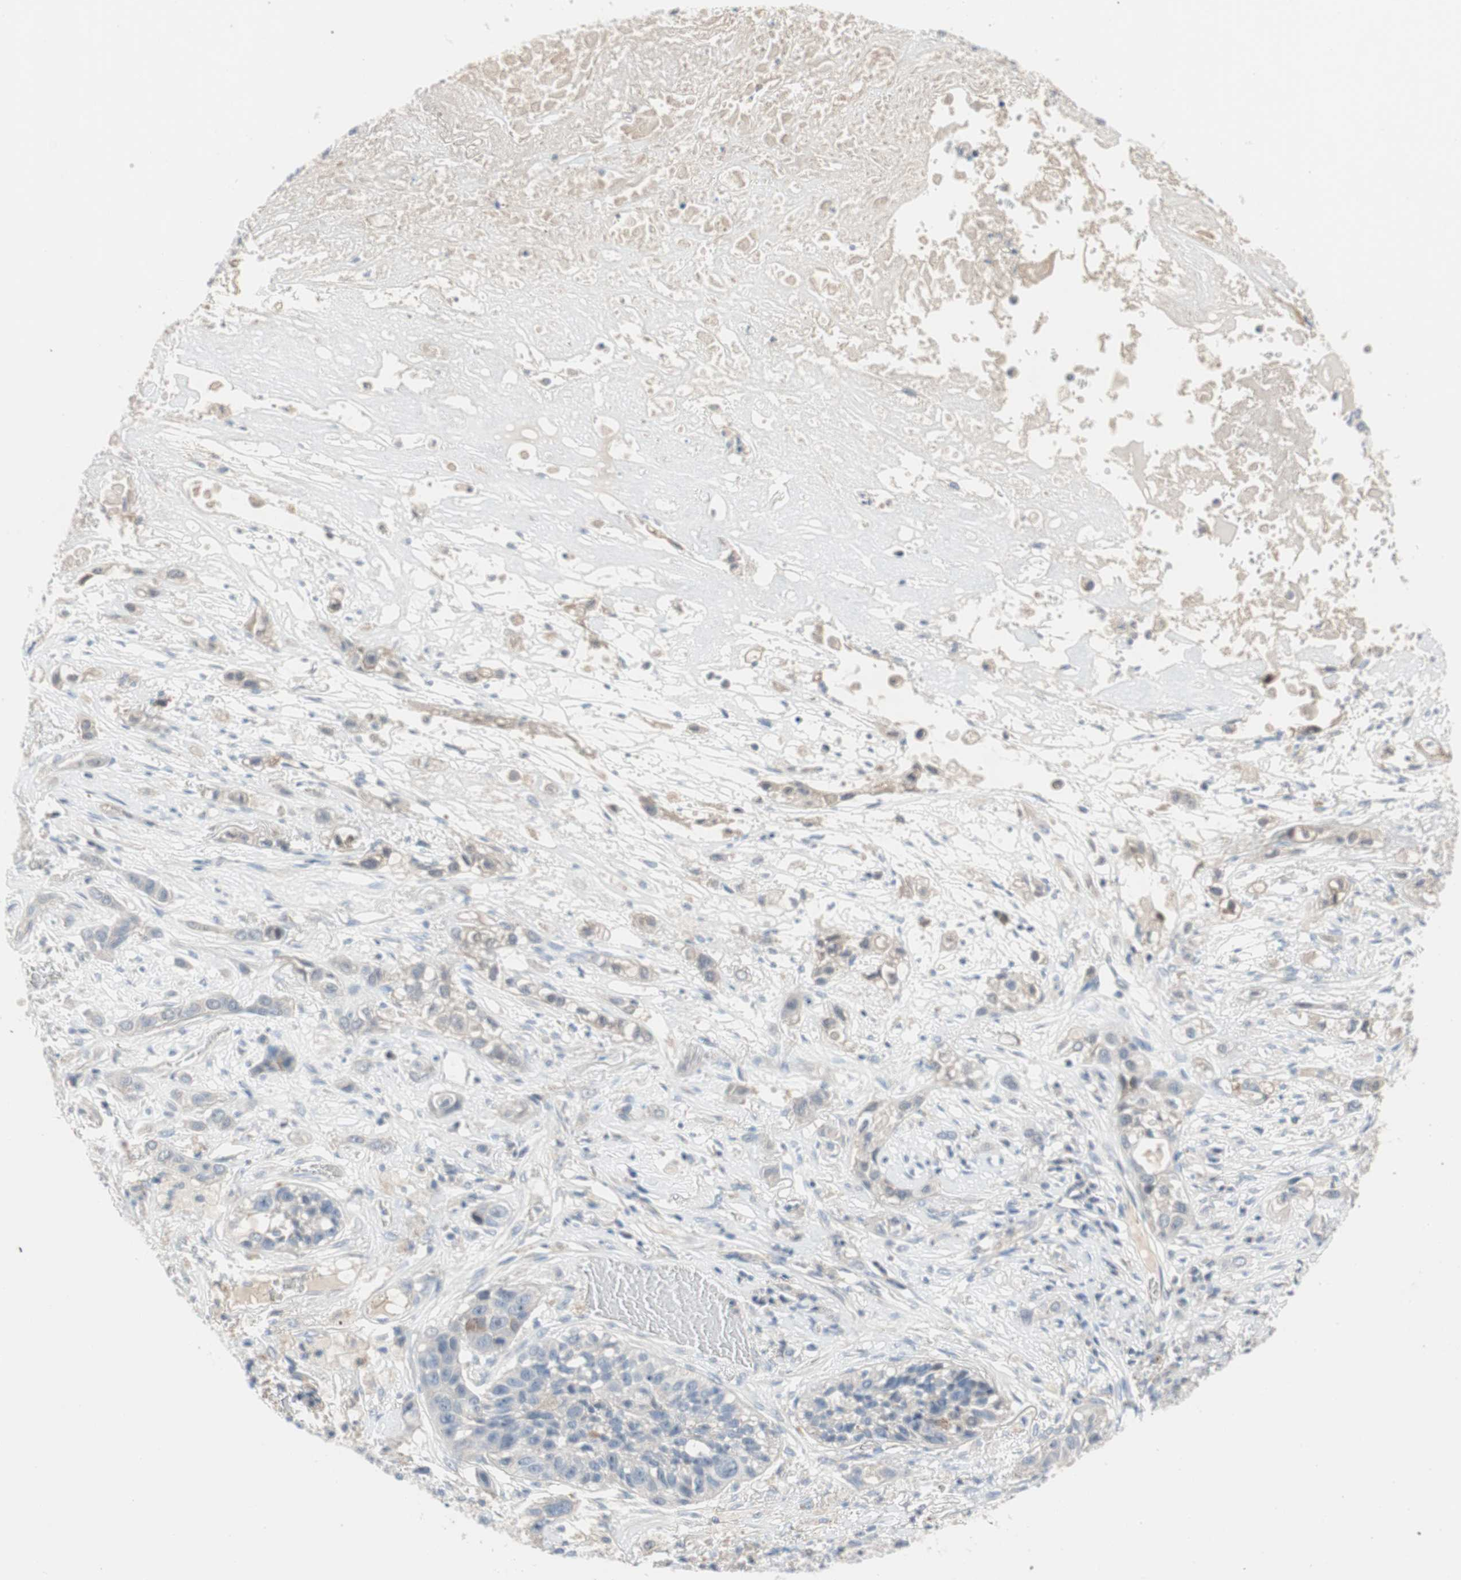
{"staining": {"intensity": "negative", "quantity": "none", "location": "none"}, "tissue": "lung cancer", "cell_type": "Tumor cells", "image_type": "cancer", "snomed": [{"axis": "morphology", "description": "Squamous cell carcinoma, NOS"}, {"axis": "topography", "description": "Lung"}], "caption": "Human lung cancer (squamous cell carcinoma) stained for a protein using IHC reveals no expression in tumor cells.", "gene": "PDZK1", "patient": {"sex": "male", "age": 71}}